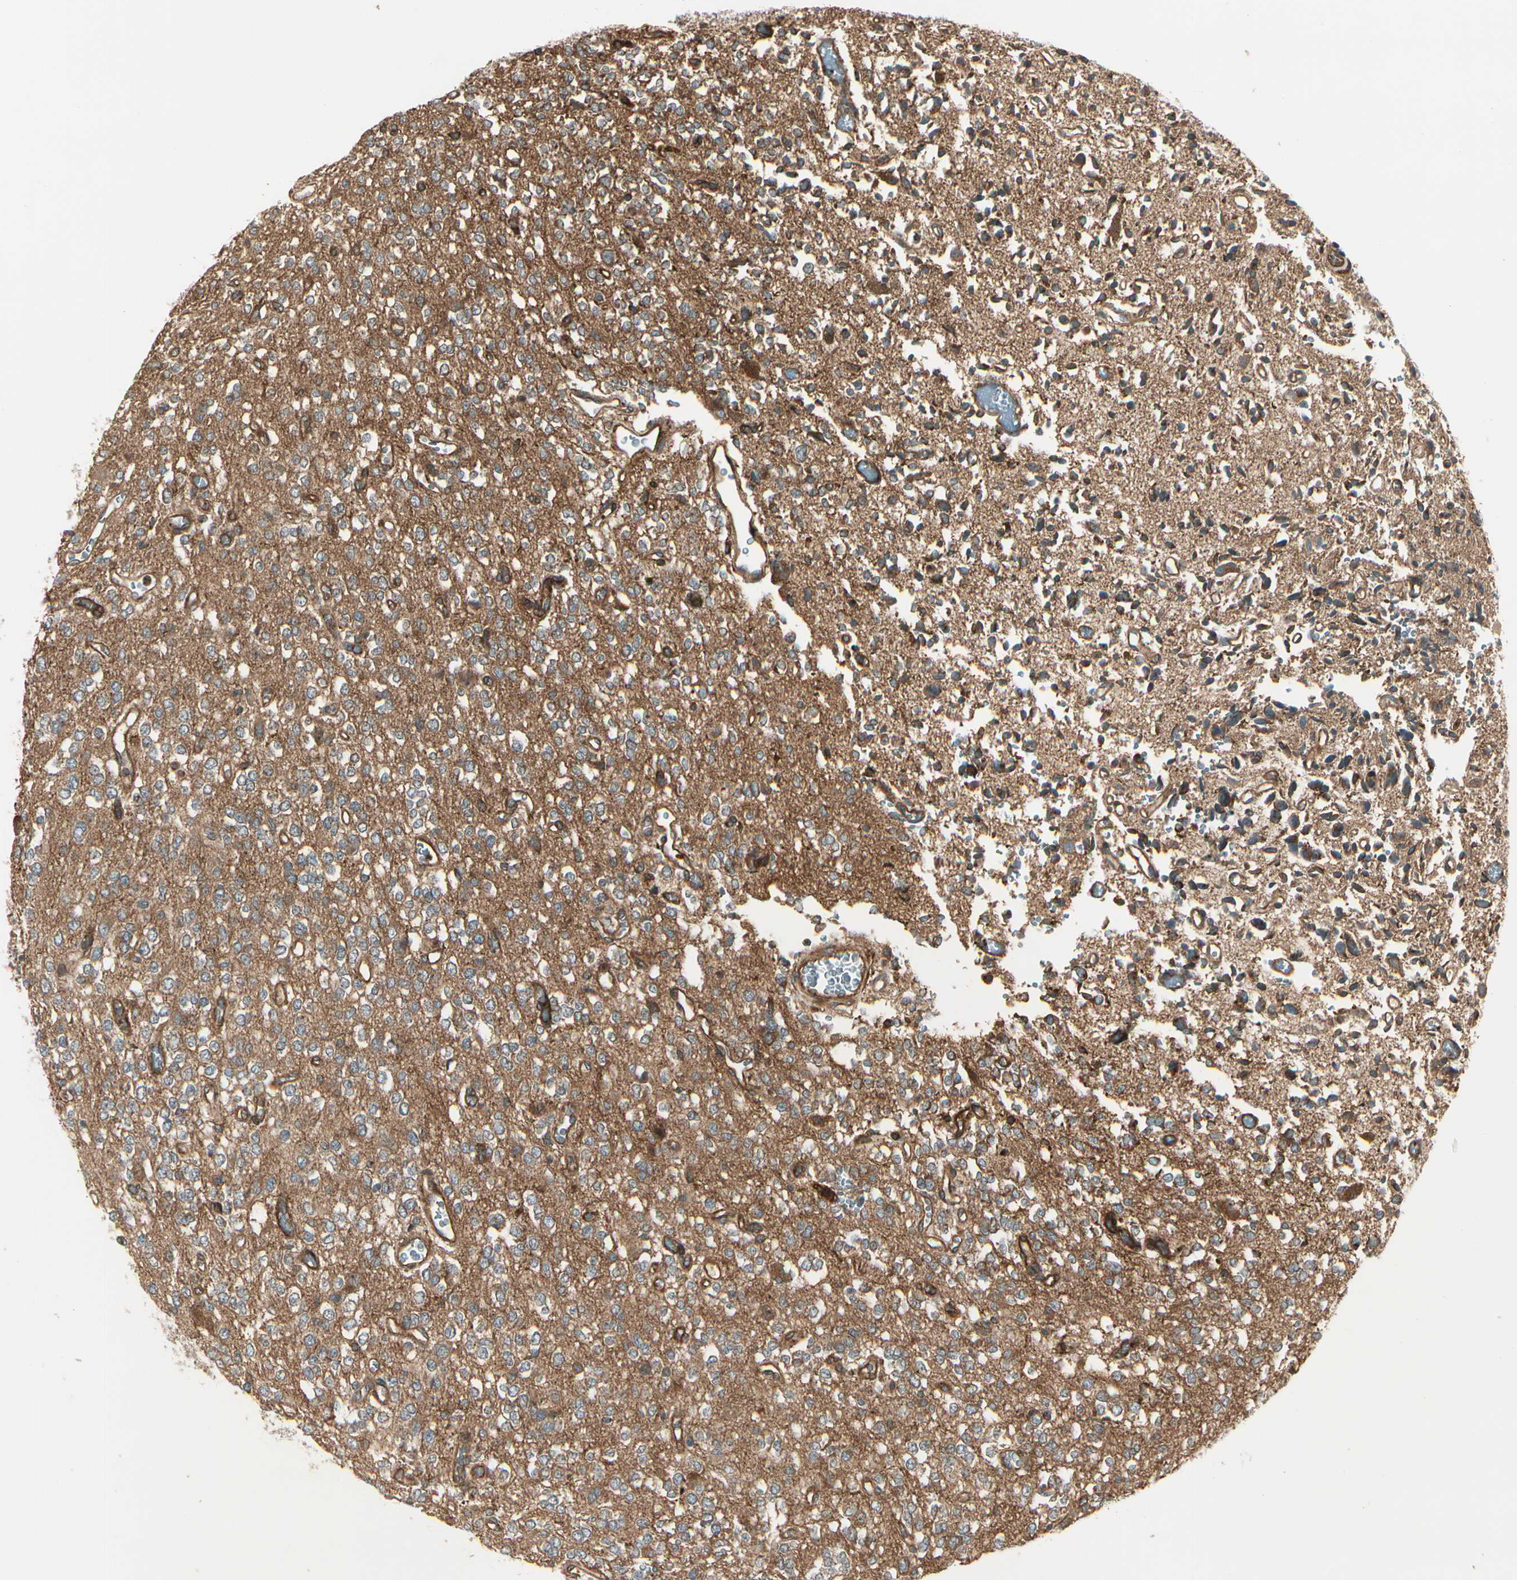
{"staining": {"intensity": "moderate", "quantity": "25%-75%", "location": "cytoplasmic/membranous"}, "tissue": "glioma", "cell_type": "Tumor cells", "image_type": "cancer", "snomed": [{"axis": "morphology", "description": "Glioma, malignant, Low grade"}, {"axis": "topography", "description": "Brain"}], "caption": "IHC of human glioma displays medium levels of moderate cytoplasmic/membranous positivity in approximately 25%-75% of tumor cells.", "gene": "FKBP15", "patient": {"sex": "male", "age": 38}}